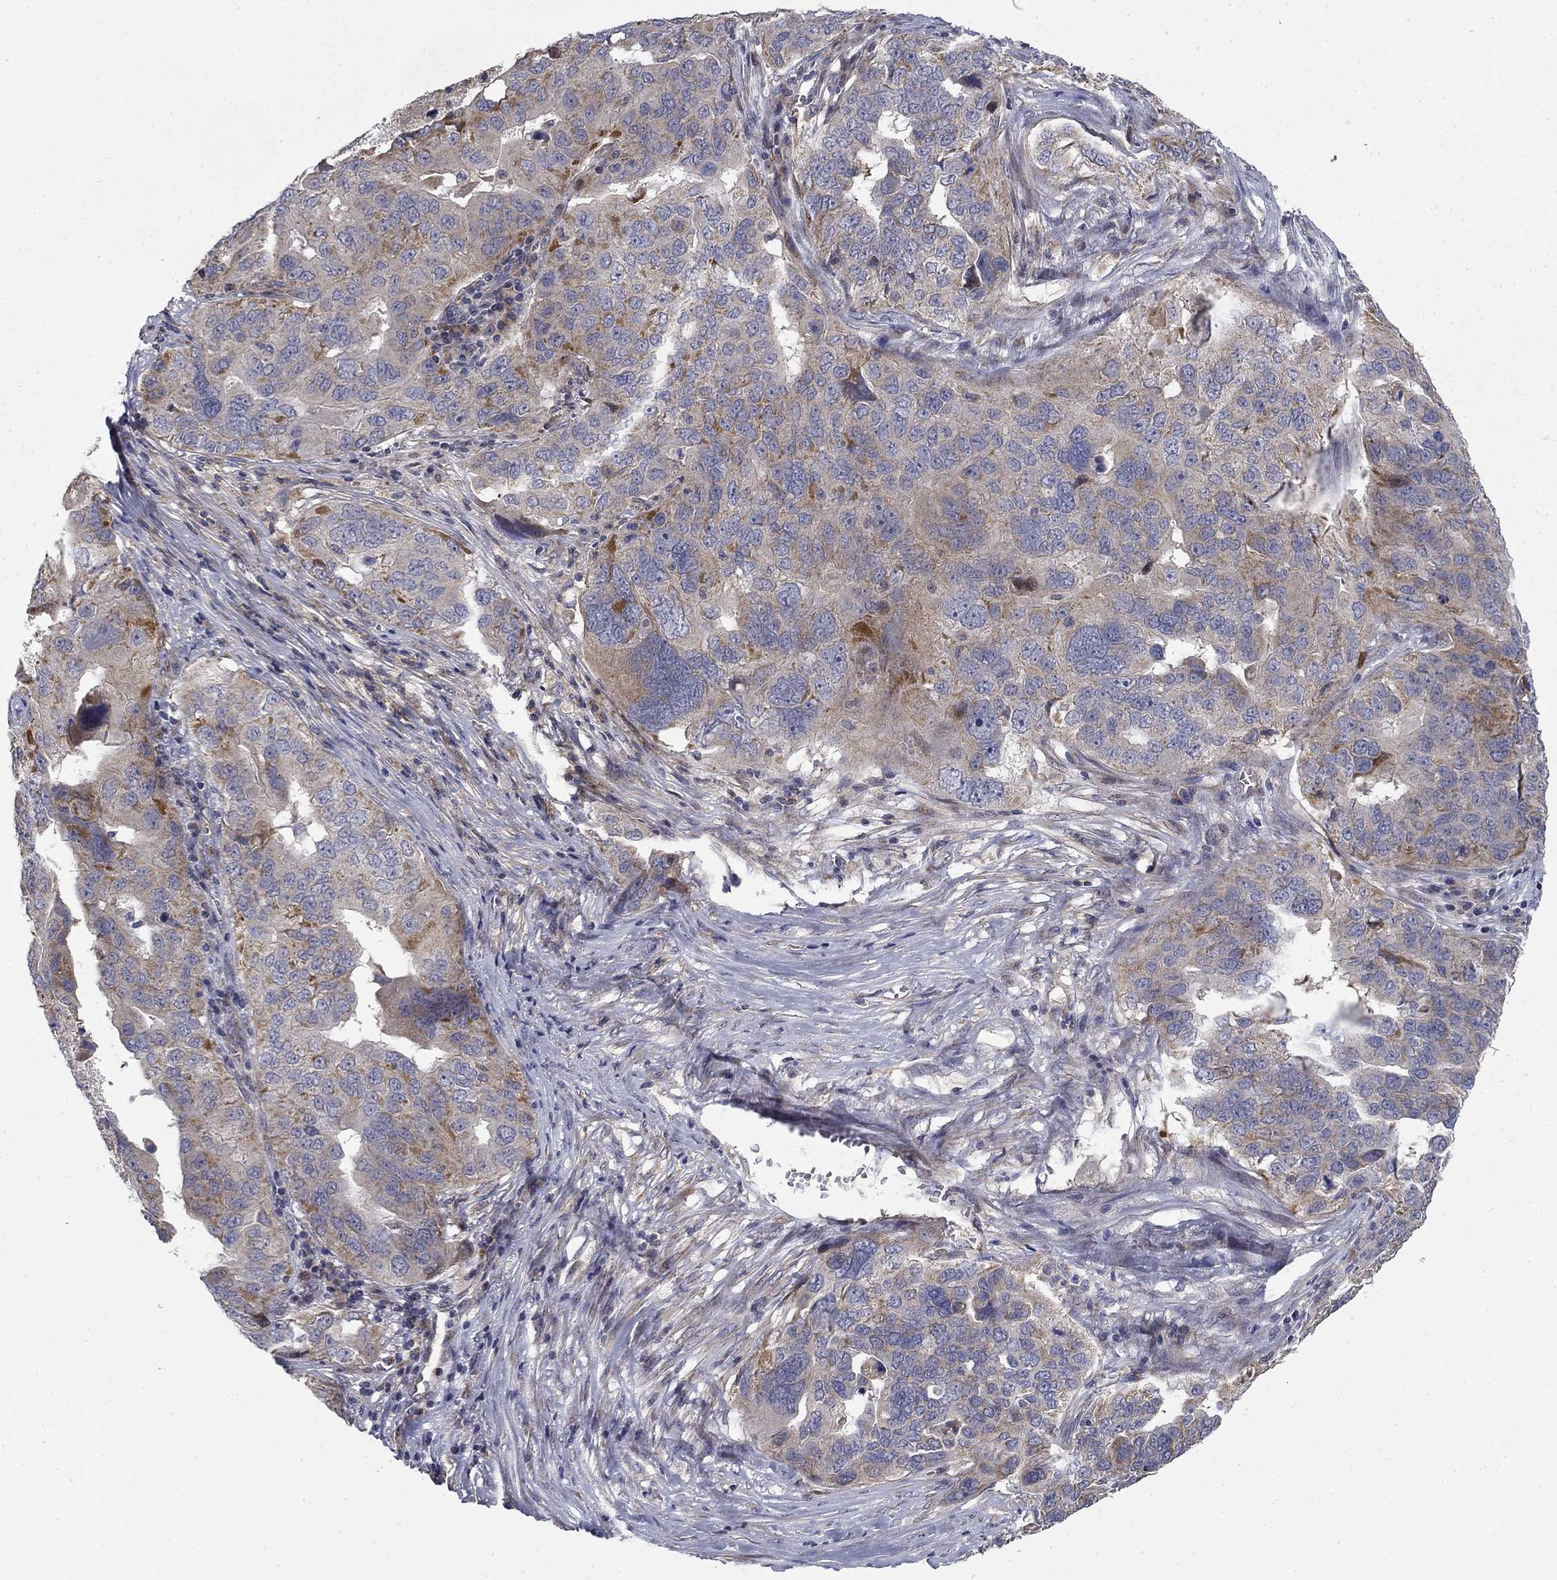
{"staining": {"intensity": "moderate", "quantity": "<25%", "location": "cytoplasmic/membranous"}, "tissue": "ovarian cancer", "cell_type": "Tumor cells", "image_type": "cancer", "snomed": [{"axis": "morphology", "description": "Carcinoma, endometroid"}, {"axis": "topography", "description": "Soft tissue"}, {"axis": "topography", "description": "Ovary"}], "caption": "Ovarian cancer (endometroid carcinoma) stained for a protein (brown) exhibits moderate cytoplasmic/membranous positive staining in about <25% of tumor cells.", "gene": "MMAA", "patient": {"sex": "female", "age": 52}}